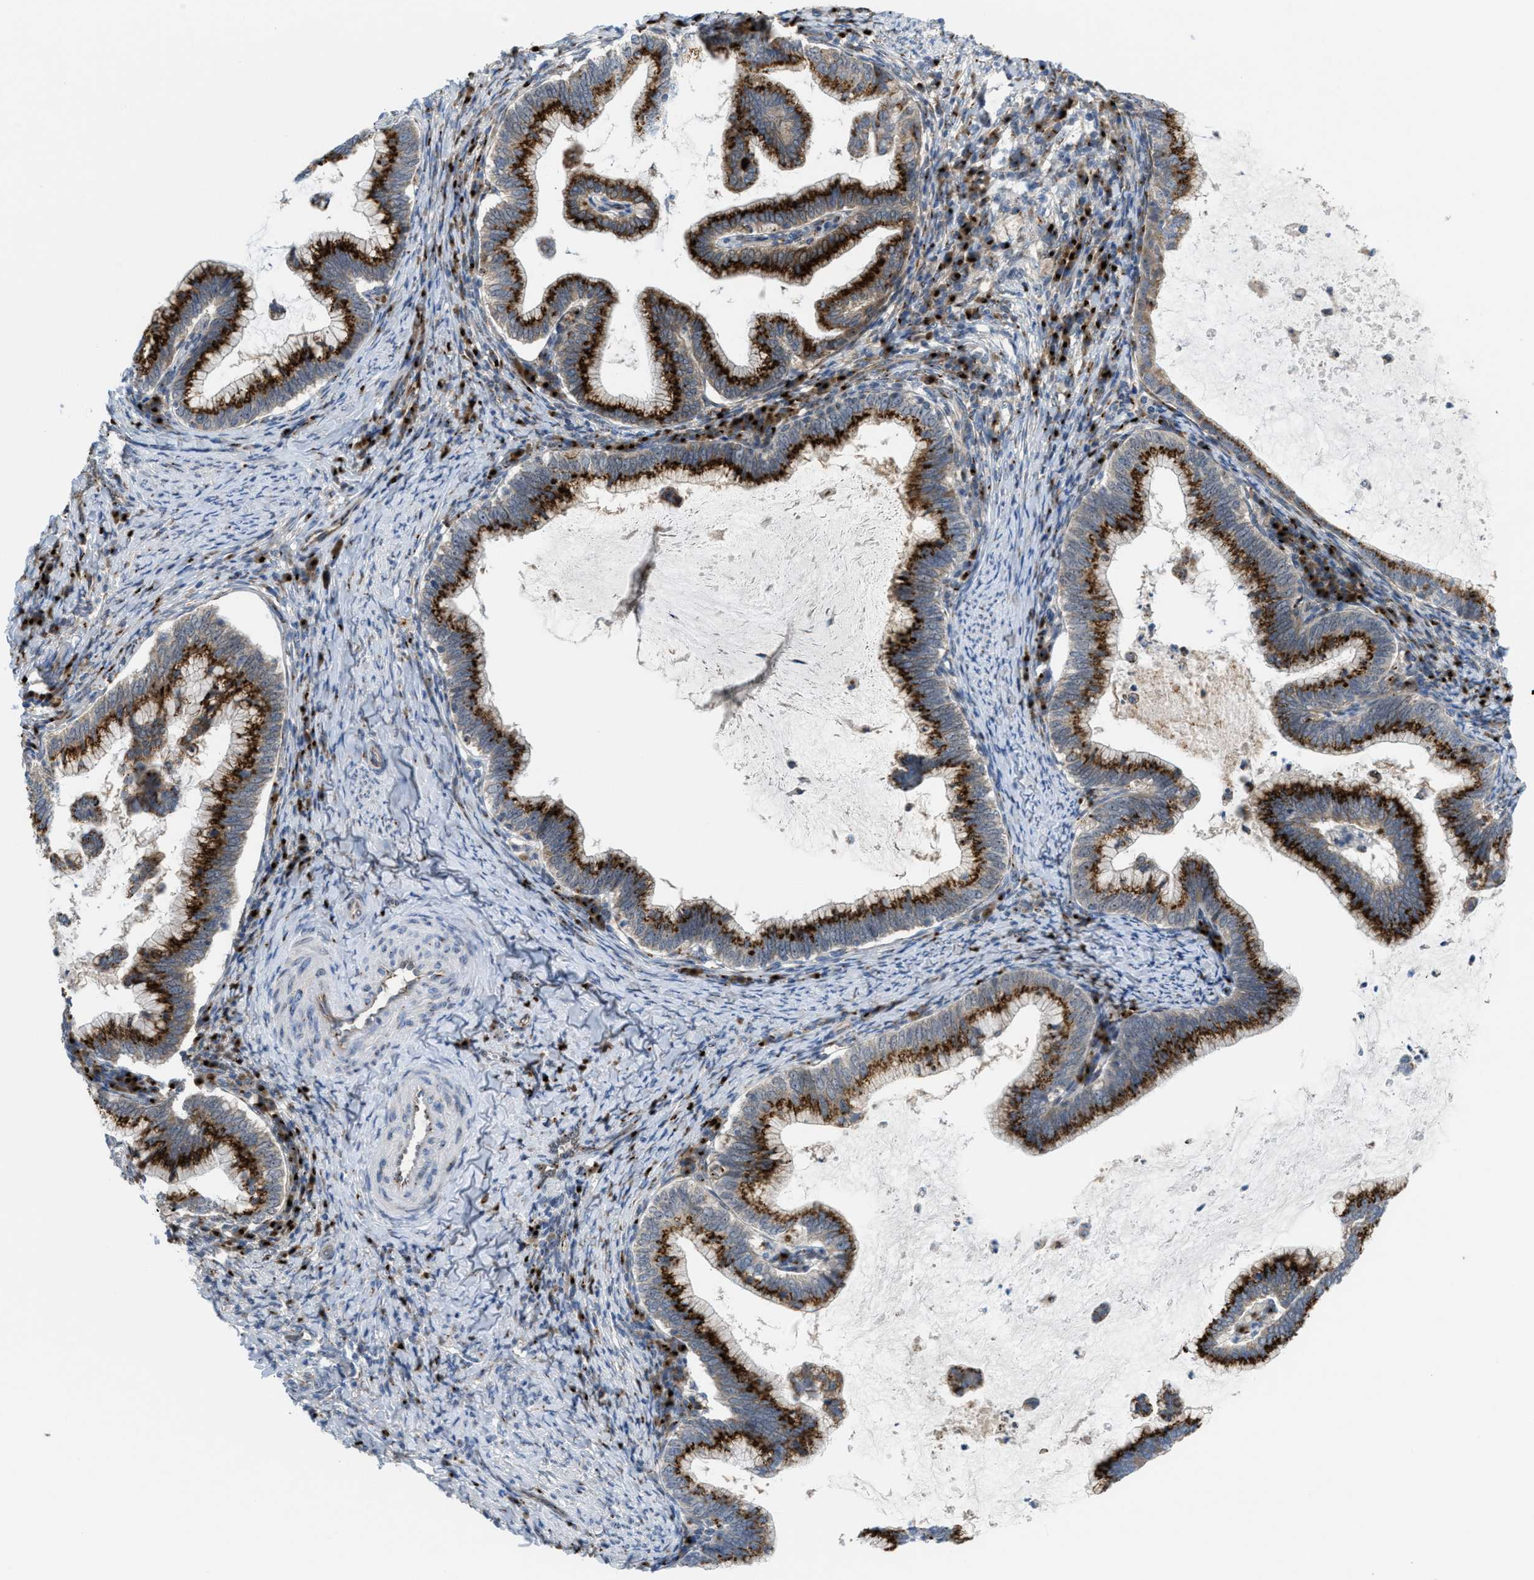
{"staining": {"intensity": "strong", "quantity": ">75%", "location": "cytoplasmic/membranous"}, "tissue": "cervical cancer", "cell_type": "Tumor cells", "image_type": "cancer", "snomed": [{"axis": "morphology", "description": "Adenocarcinoma, NOS"}, {"axis": "topography", "description": "Cervix"}], "caption": "Human cervical cancer (adenocarcinoma) stained for a protein (brown) demonstrates strong cytoplasmic/membranous positive expression in approximately >75% of tumor cells.", "gene": "SLC38A10", "patient": {"sex": "female", "age": 36}}